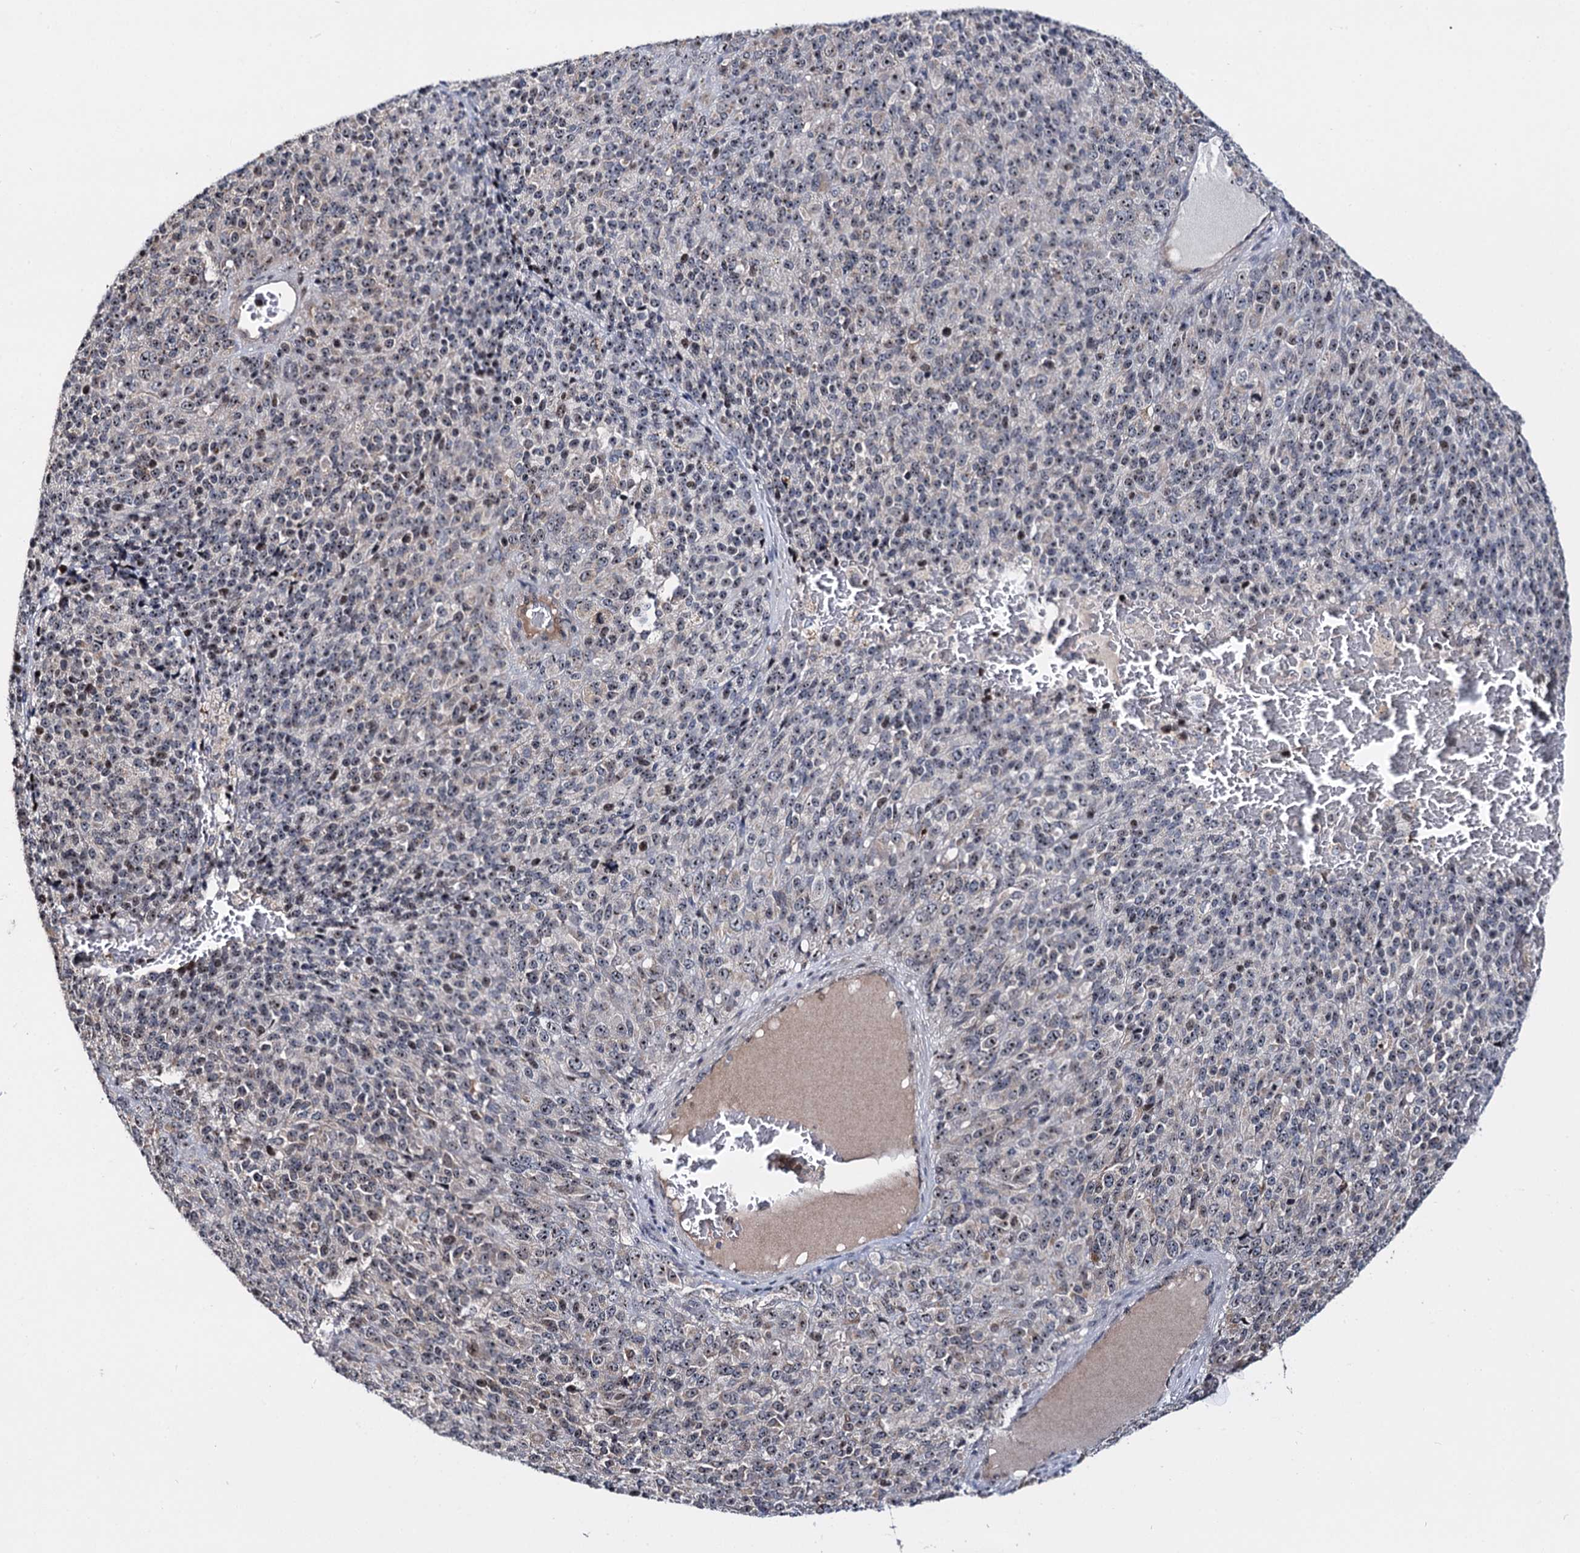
{"staining": {"intensity": "moderate", "quantity": "25%-75%", "location": "nuclear"}, "tissue": "melanoma", "cell_type": "Tumor cells", "image_type": "cancer", "snomed": [{"axis": "morphology", "description": "Malignant melanoma, Metastatic site"}, {"axis": "topography", "description": "Brain"}], "caption": "A brown stain highlights moderate nuclear staining of a protein in human melanoma tumor cells.", "gene": "SUPT20H", "patient": {"sex": "female", "age": 56}}